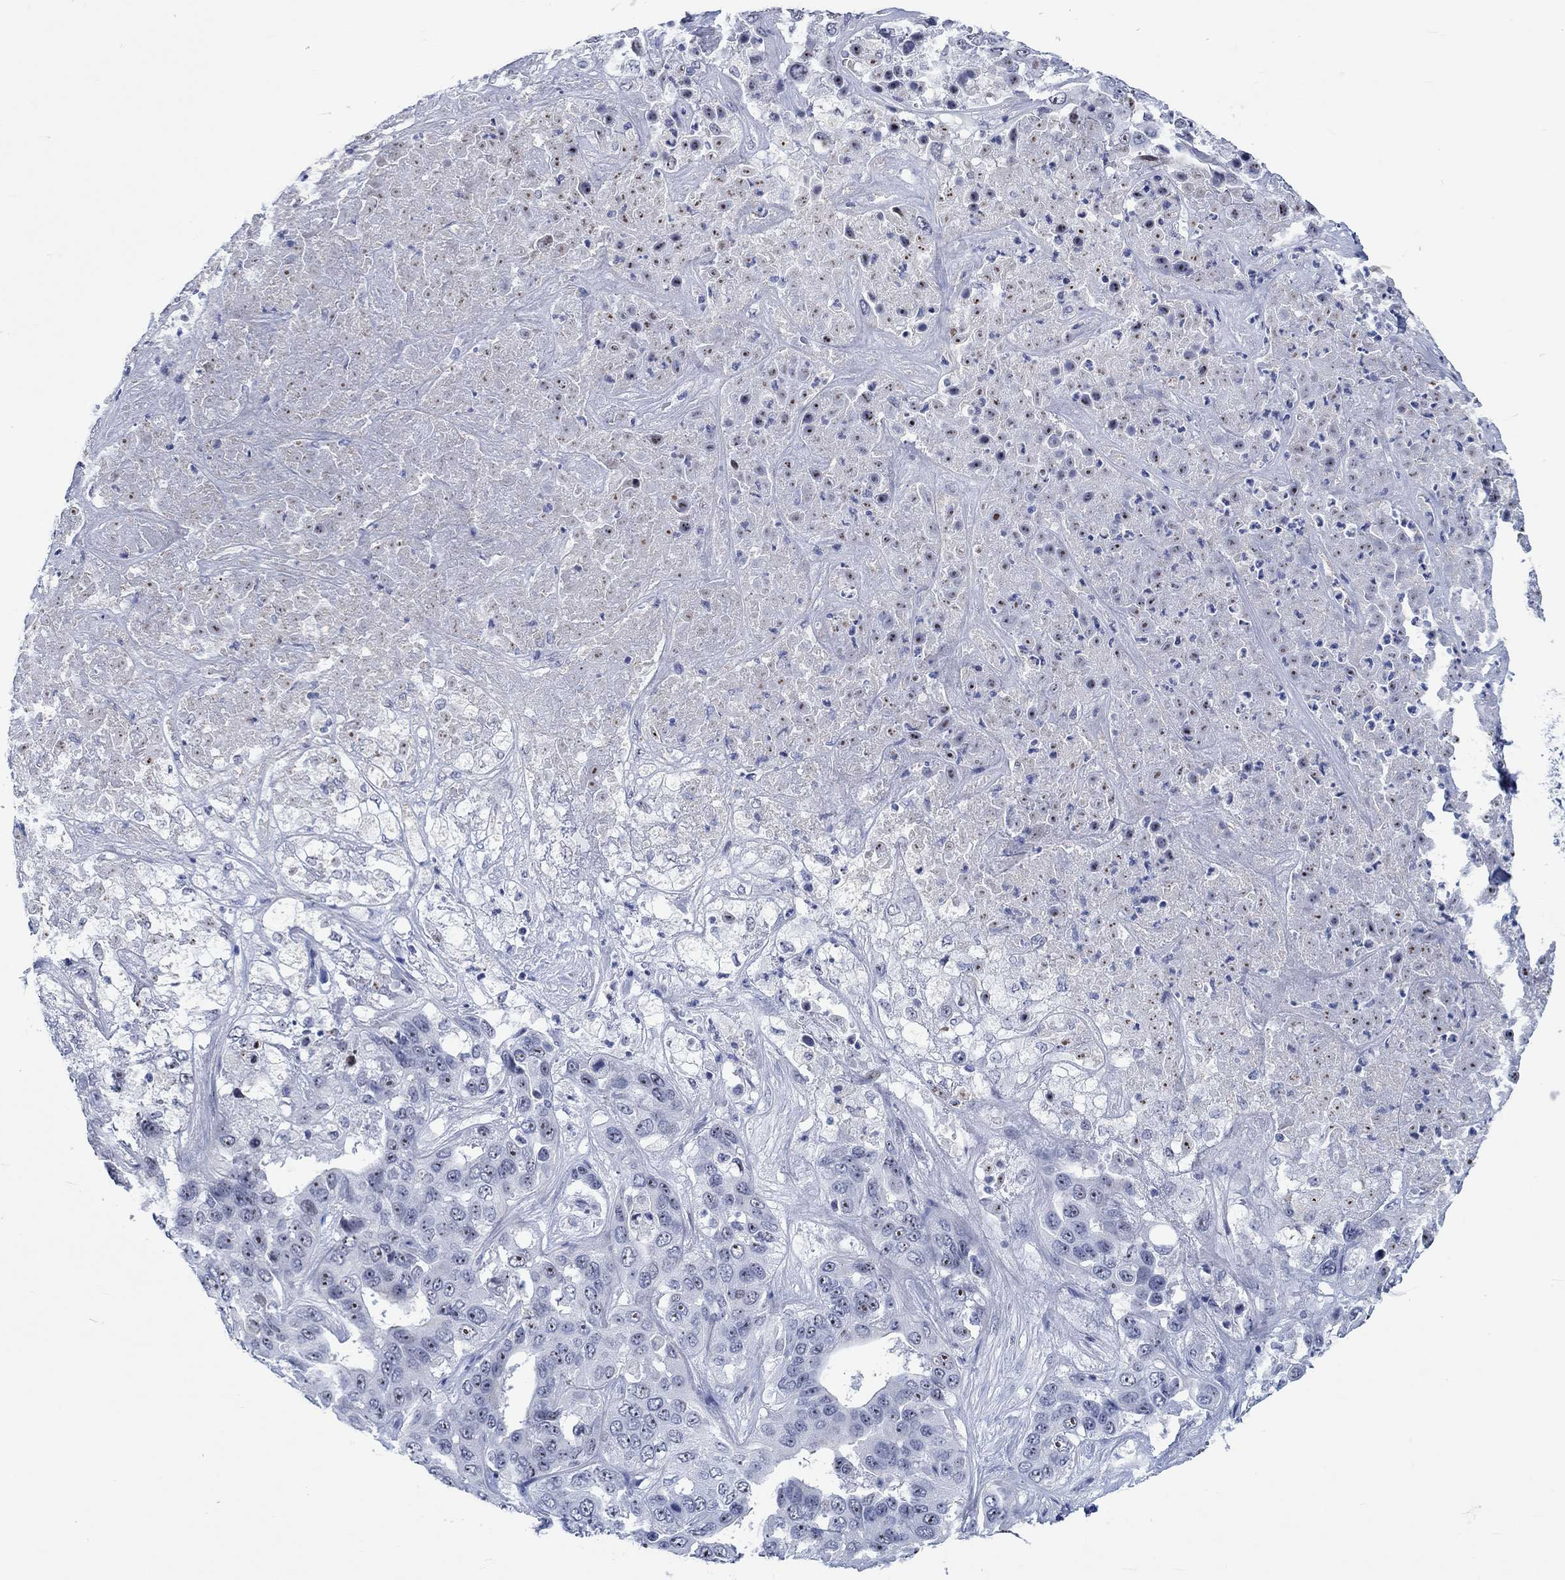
{"staining": {"intensity": "strong", "quantity": "25%-75%", "location": "nuclear"}, "tissue": "liver cancer", "cell_type": "Tumor cells", "image_type": "cancer", "snomed": [{"axis": "morphology", "description": "Cholangiocarcinoma"}, {"axis": "topography", "description": "Liver"}], "caption": "DAB (3,3'-diaminobenzidine) immunohistochemical staining of human liver cancer (cholangiocarcinoma) displays strong nuclear protein staining in about 25%-75% of tumor cells.", "gene": "ZNF446", "patient": {"sex": "female", "age": 52}}